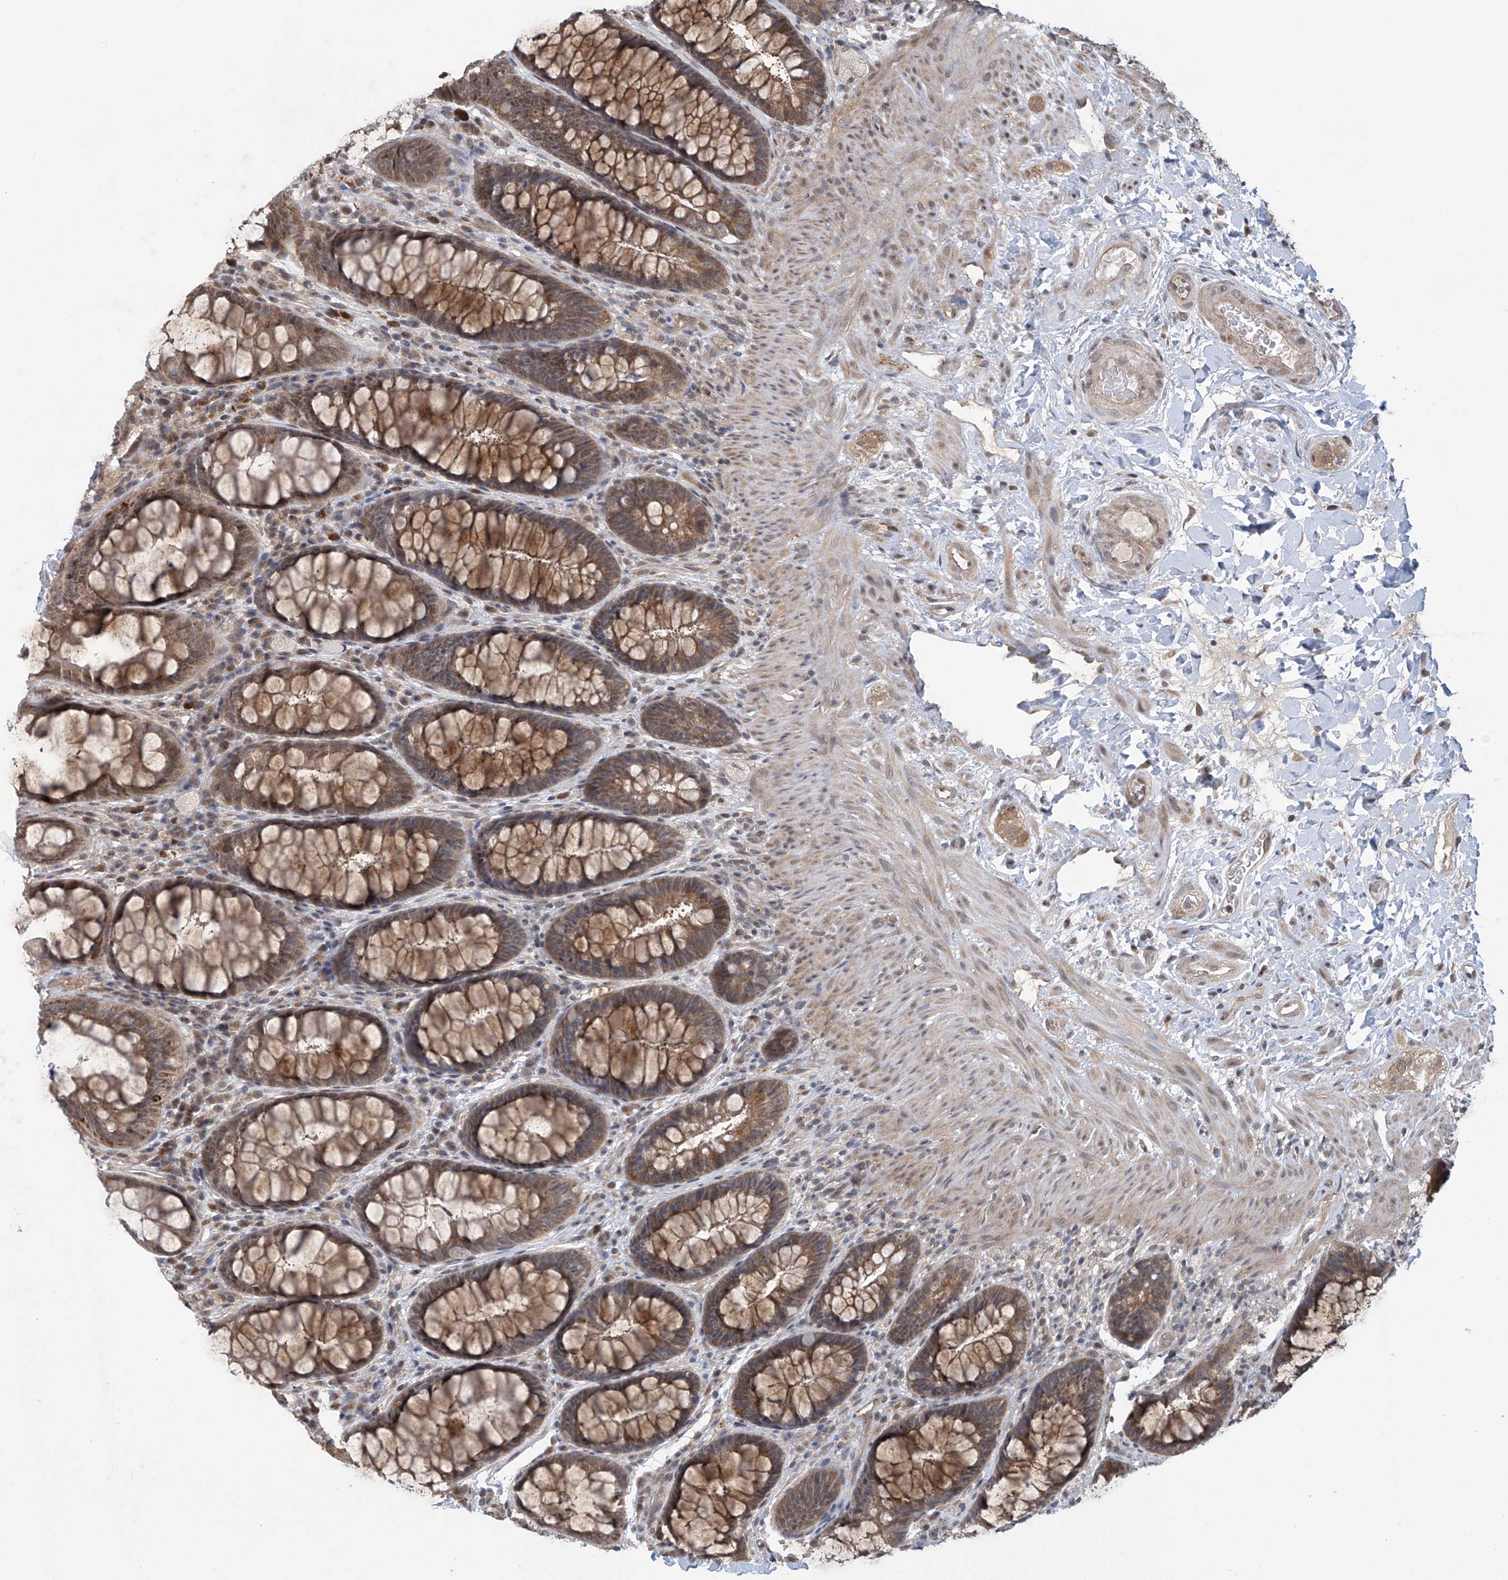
{"staining": {"intensity": "moderate", "quantity": ">75%", "location": "cytoplasmic/membranous"}, "tissue": "rectum", "cell_type": "Glandular cells", "image_type": "normal", "snomed": [{"axis": "morphology", "description": "Normal tissue, NOS"}, {"axis": "topography", "description": "Rectum"}], "caption": "Normal rectum was stained to show a protein in brown. There is medium levels of moderate cytoplasmic/membranous expression in approximately >75% of glandular cells. The protein is stained brown, and the nuclei are stained in blue (DAB IHC with brightfield microscopy, high magnification).", "gene": "ABHD13", "patient": {"sex": "female", "age": 46}}